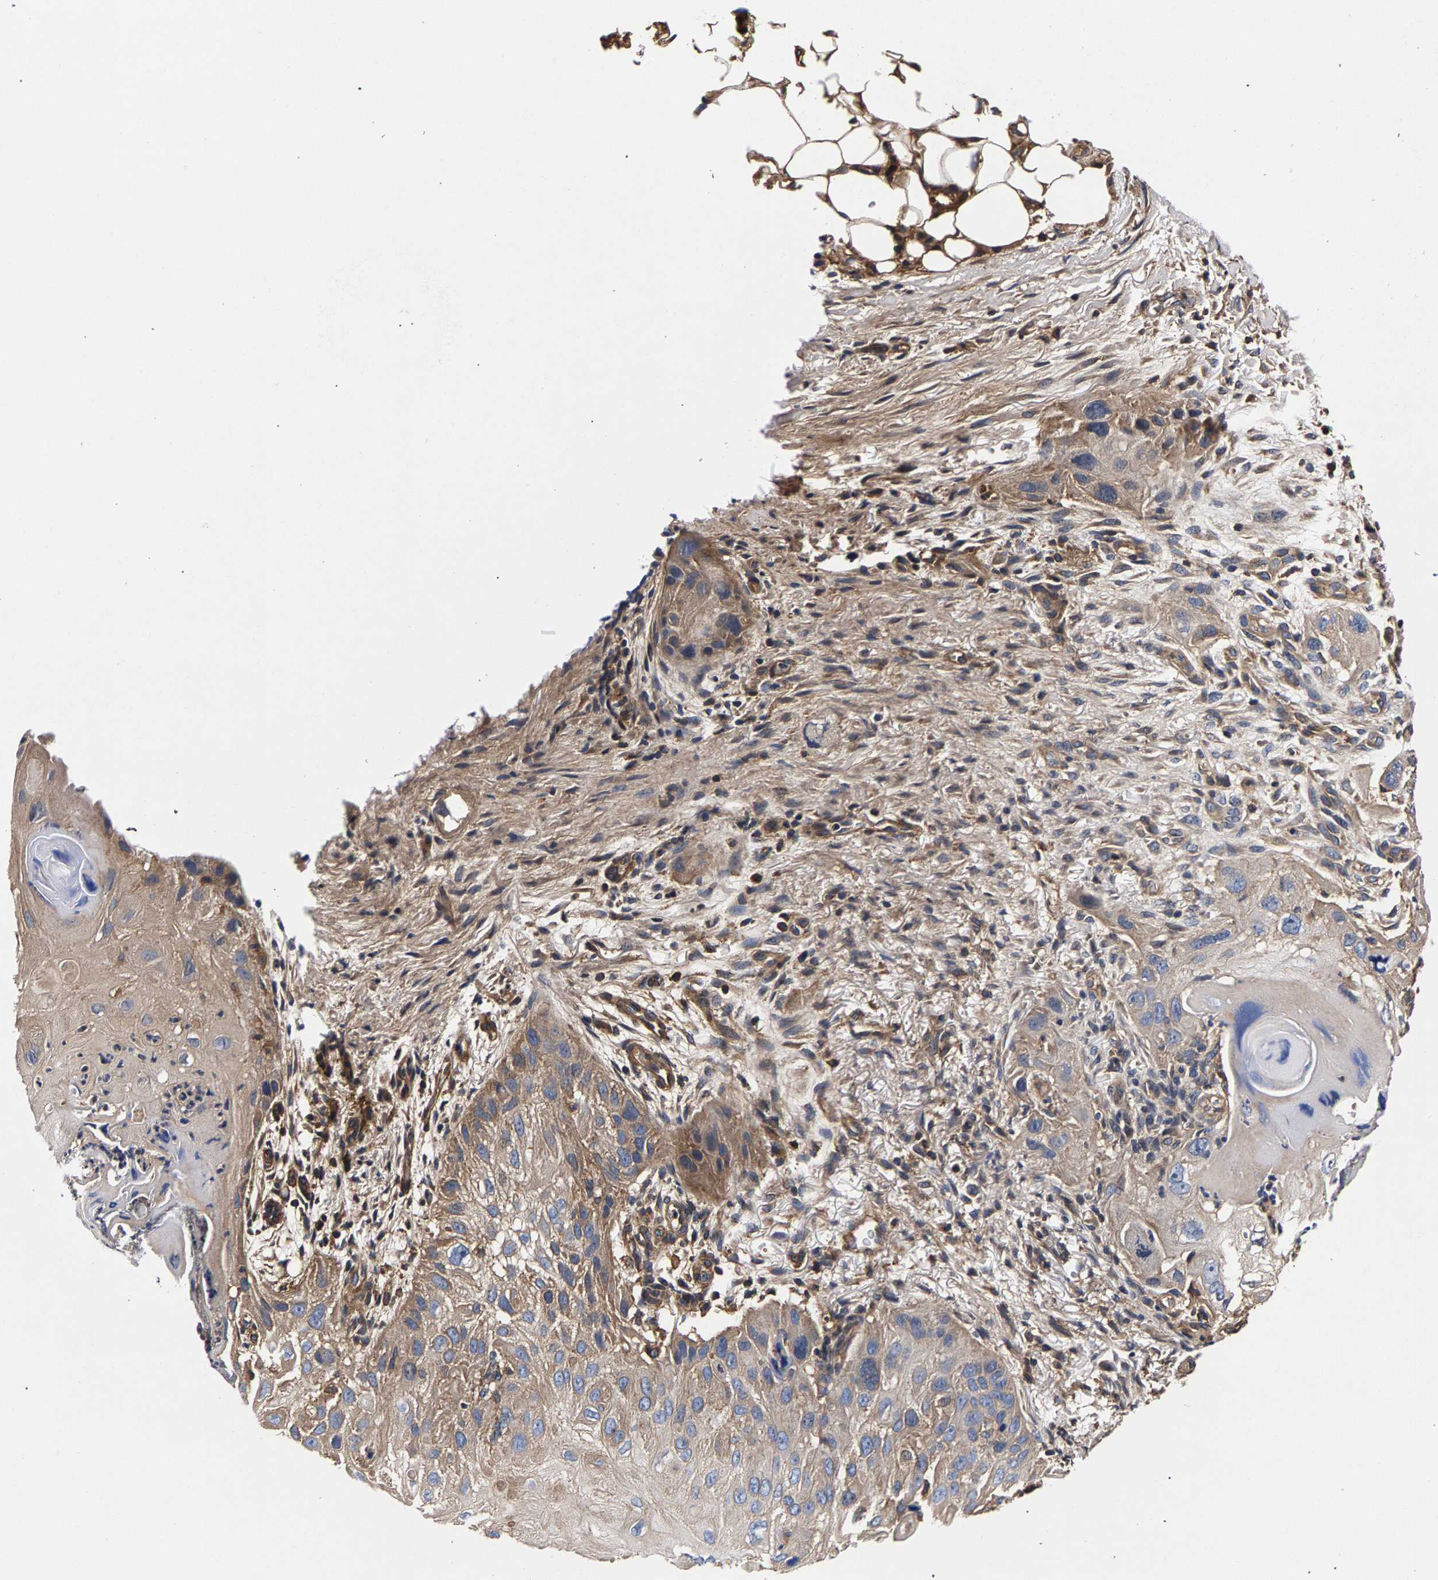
{"staining": {"intensity": "weak", "quantity": ">75%", "location": "cytoplasmic/membranous"}, "tissue": "skin cancer", "cell_type": "Tumor cells", "image_type": "cancer", "snomed": [{"axis": "morphology", "description": "Squamous cell carcinoma, NOS"}, {"axis": "topography", "description": "Skin"}], "caption": "Immunohistochemical staining of skin squamous cell carcinoma exhibits low levels of weak cytoplasmic/membranous expression in approximately >75% of tumor cells. The protein is shown in brown color, while the nuclei are stained blue.", "gene": "MARCHF7", "patient": {"sex": "female", "age": 77}}